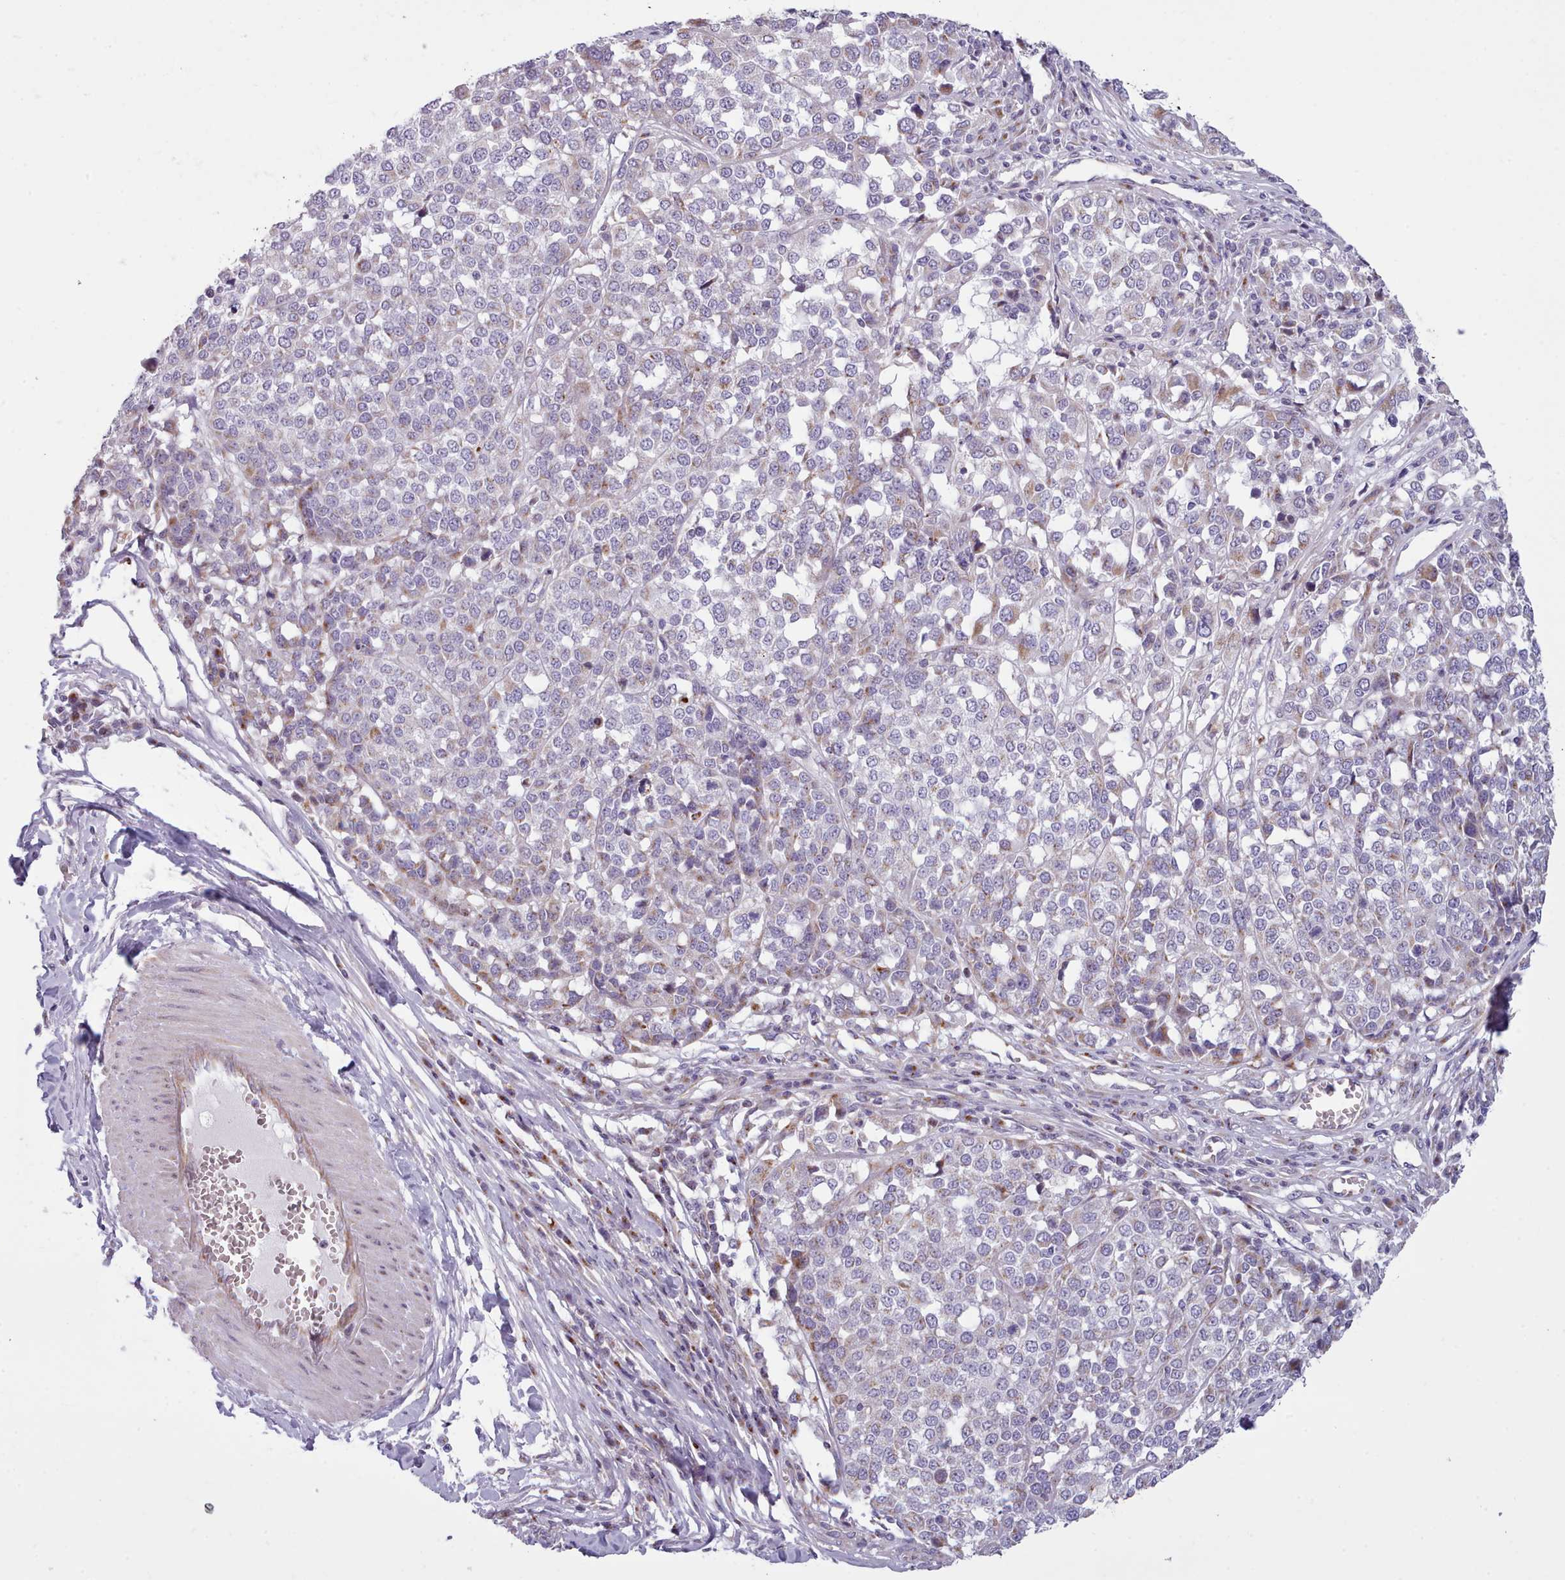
{"staining": {"intensity": "weak", "quantity": "<25%", "location": "cytoplasmic/membranous"}, "tissue": "melanoma", "cell_type": "Tumor cells", "image_type": "cancer", "snomed": [{"axis": "morphology", "description": "Malignant melanoma, Metastatic site"}, {"axis": "topography", "description": "Lymph node"}], "caption": "The micrograph demonstrates no significant positivity in tumor cells of melanoma.", "gene": "SLC52A3", "patient": {"sex": "male", "age": 44}}